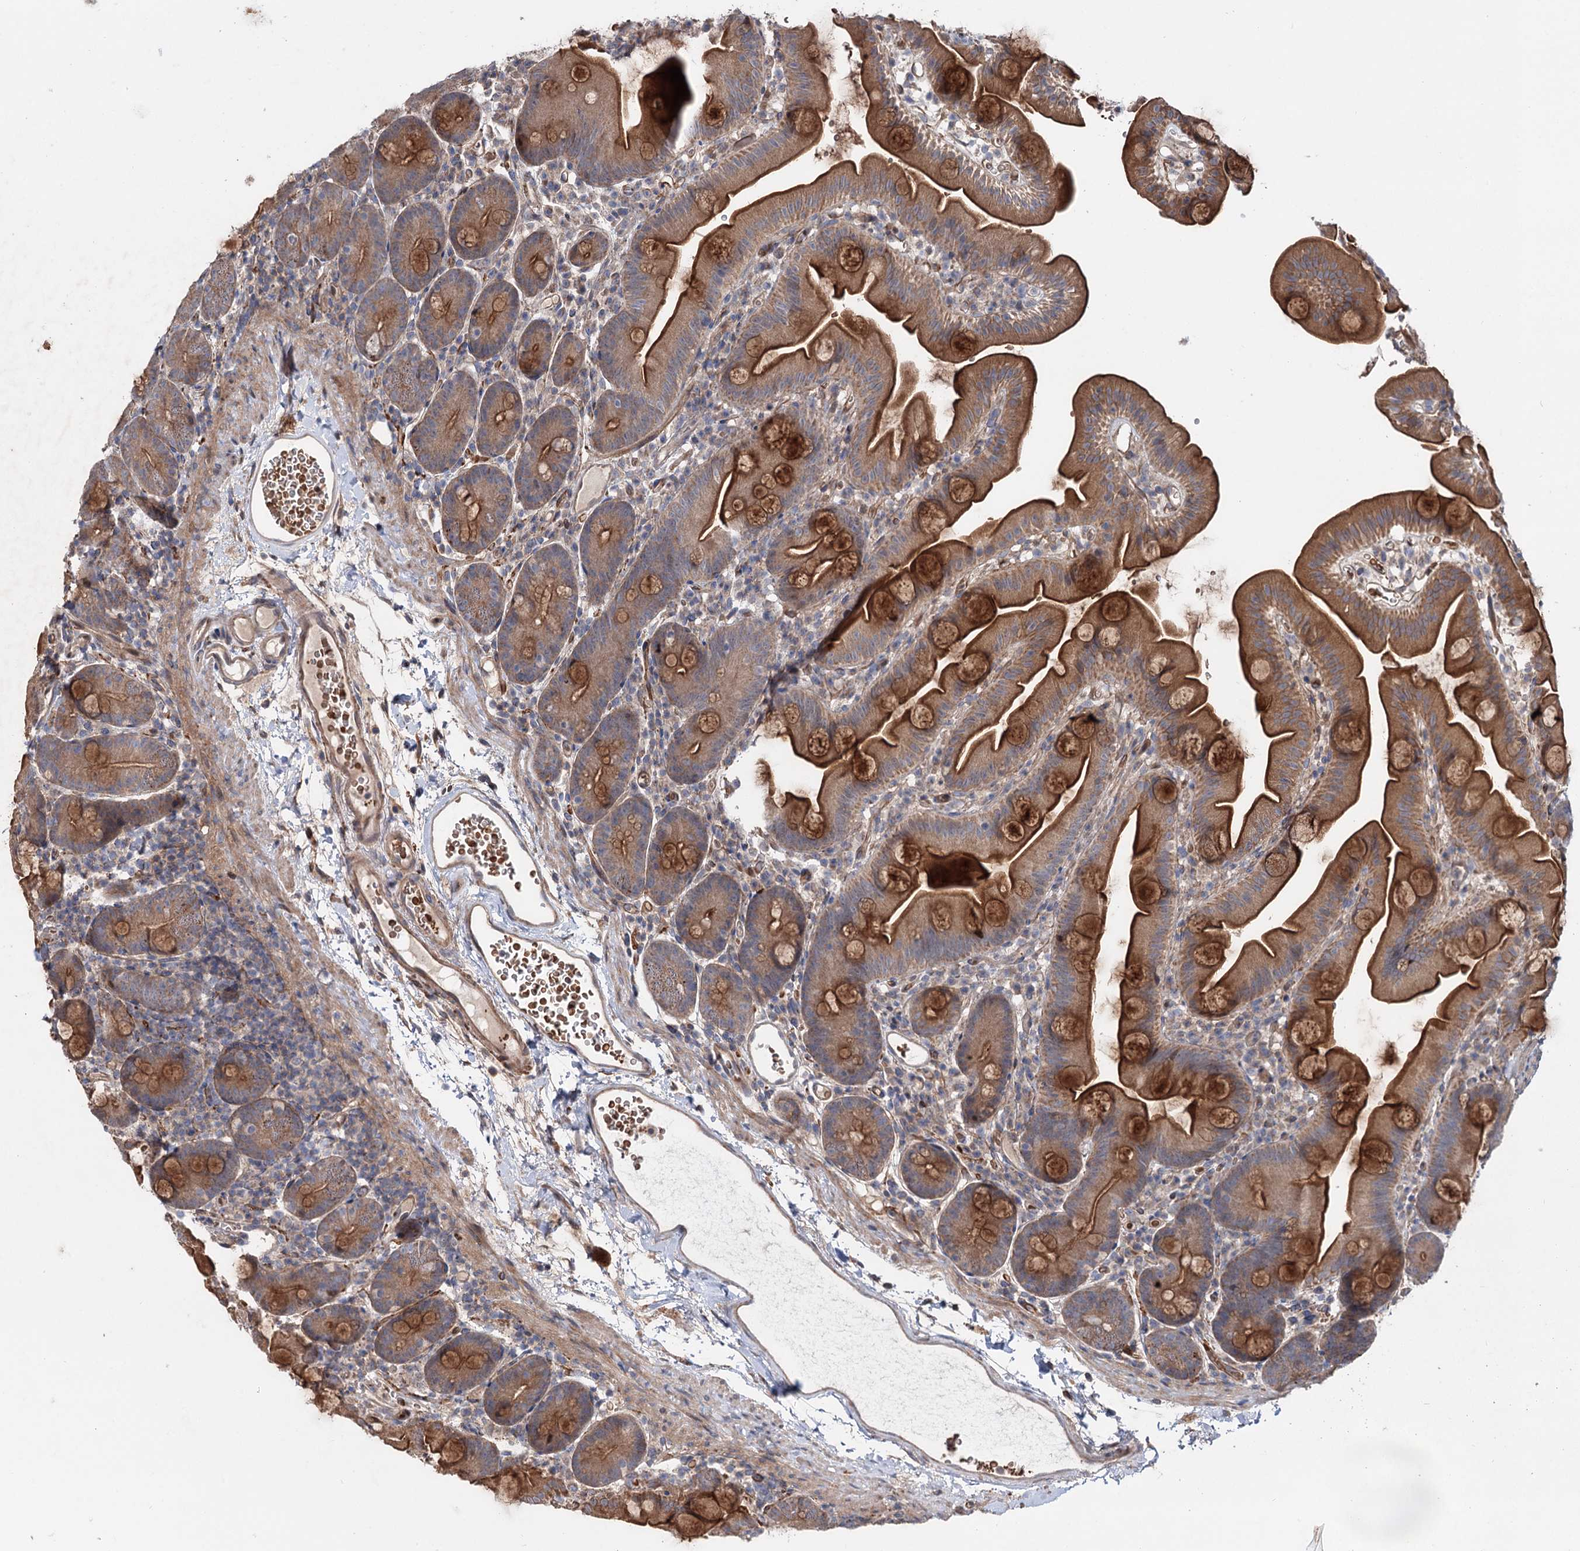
{"staining": {"intensity": "strong", "quantity": ">75%", "location": "cytoplasmic/membranous"}, "tissue": "small intestine", "cell_type": "Glandular cells", "image_type": "normal", "snomed": [{"axis": "morphology", "description": "Normal tissue, NOS"}, {"axis": "topography", "description": "Small intestine"}], "caption": "This image exhibits normal small intestine stained with IHC to label a protein in brown. The cytoplasmic/membranous of glandular cells show strong positivity for the protein. Nuclei are counter-stained blue.", "gene": "PTDSS2", "patient": {"sex": "female", "age": 68}}